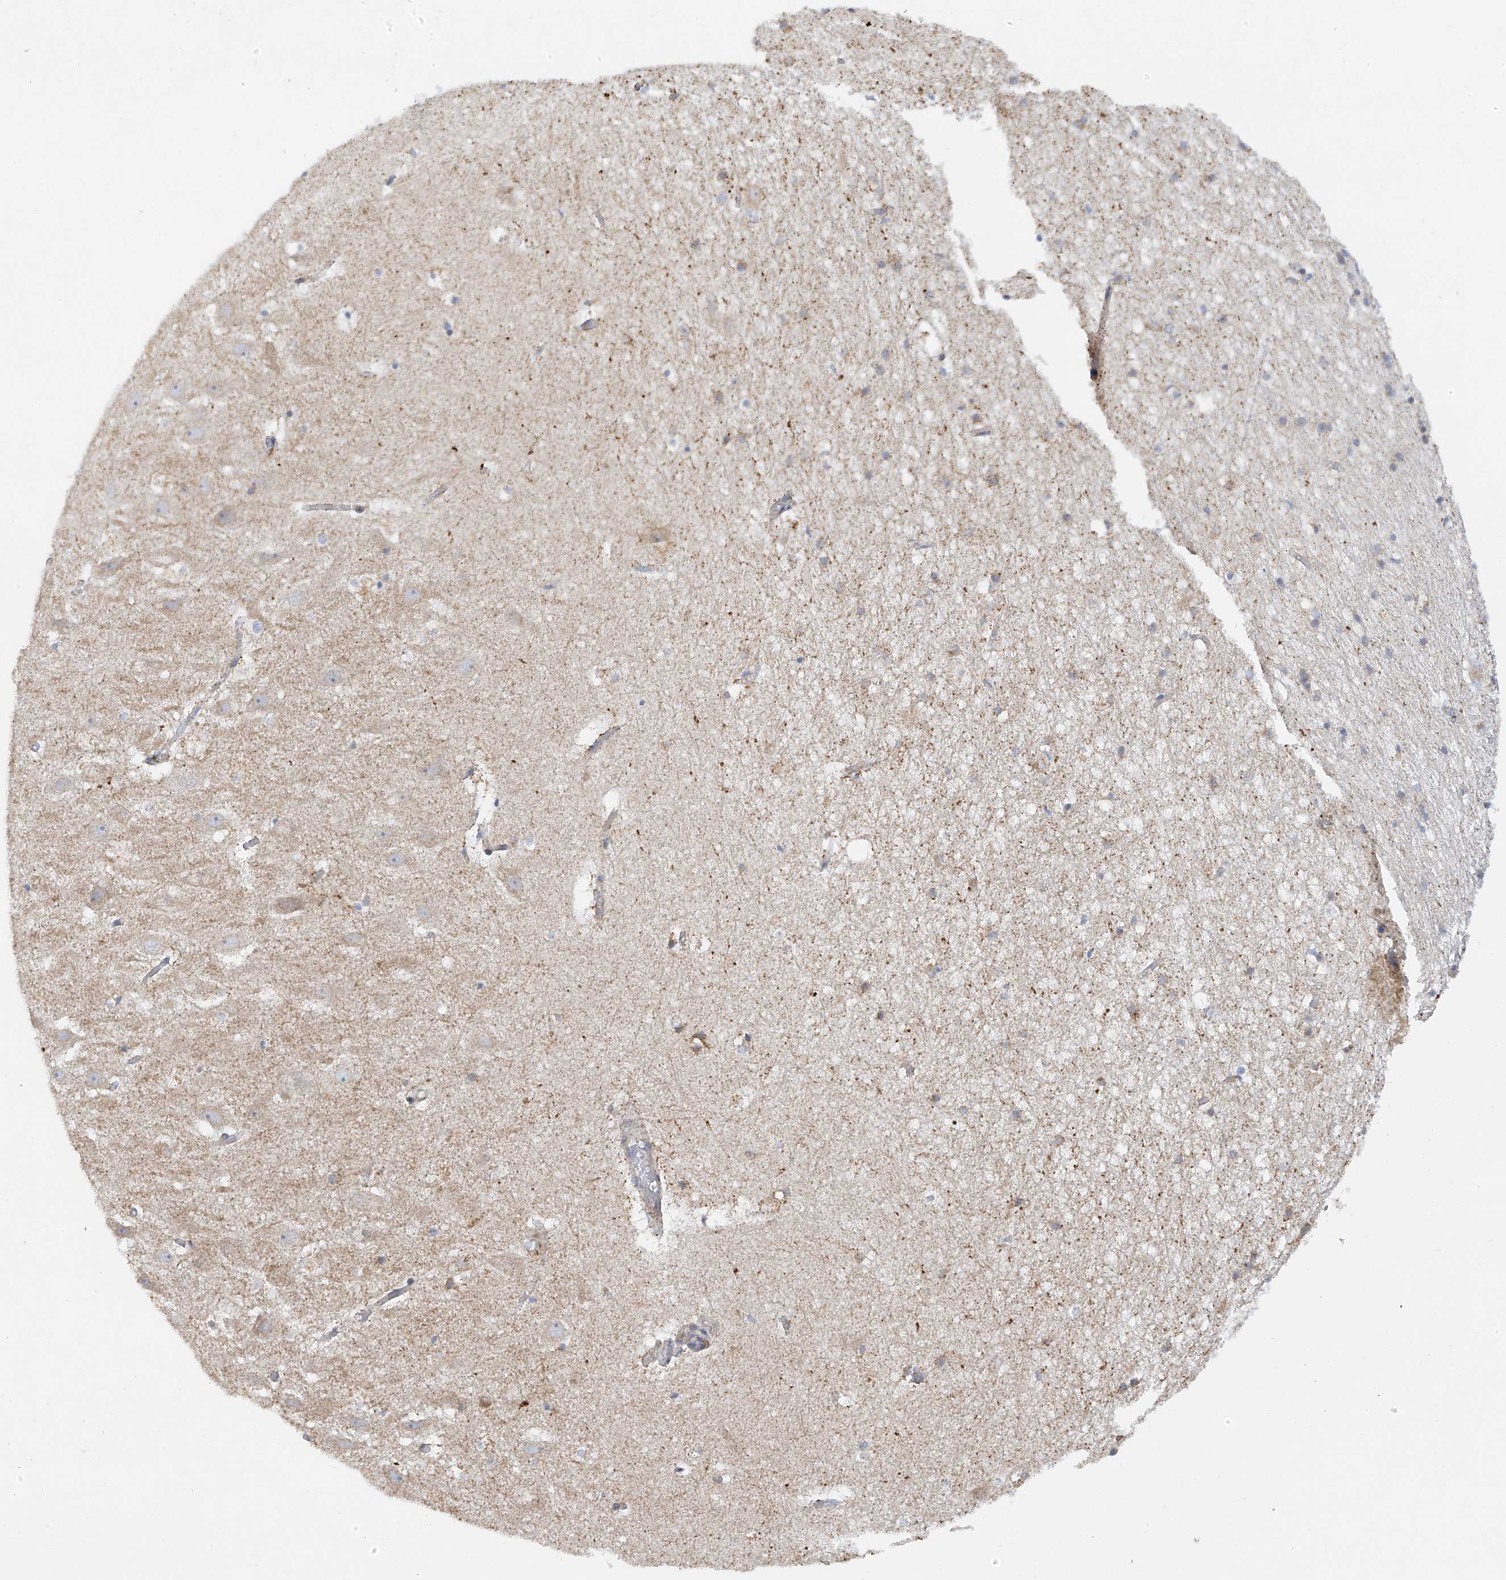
{"staining": {"intensity": "weak", "quantity": "<25%", "location": "cytoplasmic/membranous"}, "tissue": "hippocampus", "cell_type": "Glial cells", "image_type": "normal", "snomed": [{"axis": "morphology", "description": "Normal tissue, NOS"}, {"axis": "topography", "description": "Hippocampus"}], "caption": "Immunohistochemistry histopathology image of unremarkable hippocampus: hippocampus stained with DAB (3,3'-diaminobenzidine) demonstrates no significant protein positivity in glial cells.", "gene": "METTL18", "patient": {"sex": "female", "age": 52}}